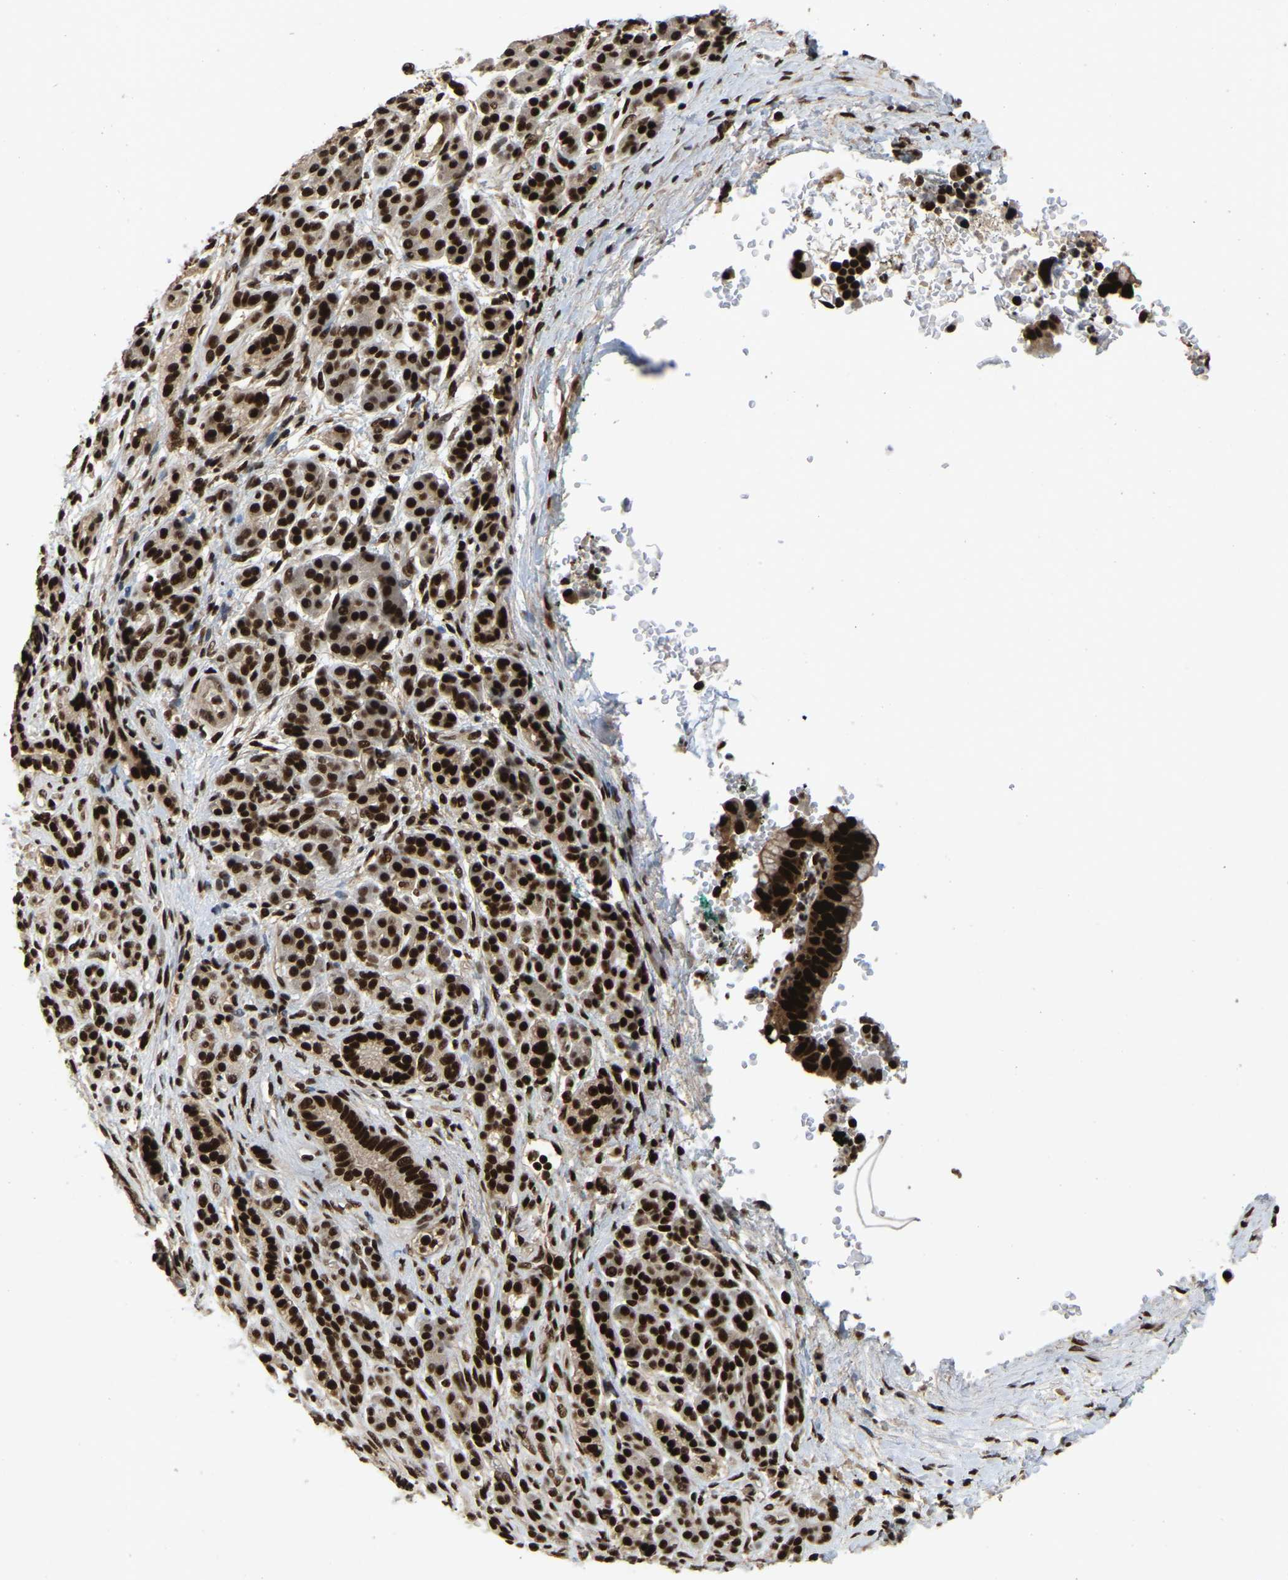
{"staining": {"intensity": "strong", "quantity": ">75%", "location": "nuclear"}, "tissue": "pancreatic cancer", "cell_type": "Tumor cells", "image_type": "cancer", "snomed": [{"axis": "morphology", "description": "Adenocarcinoma, NOS"}, {"axis": "topography", "description": "Pancreas"}], "caption": "Pancreatic adenocarcinoma stained for a protein demonstrates strong nuclear positivity in tumor cells.", "gene": "TBL1XR1", "patient": {"sex": "female", "age": 70}}